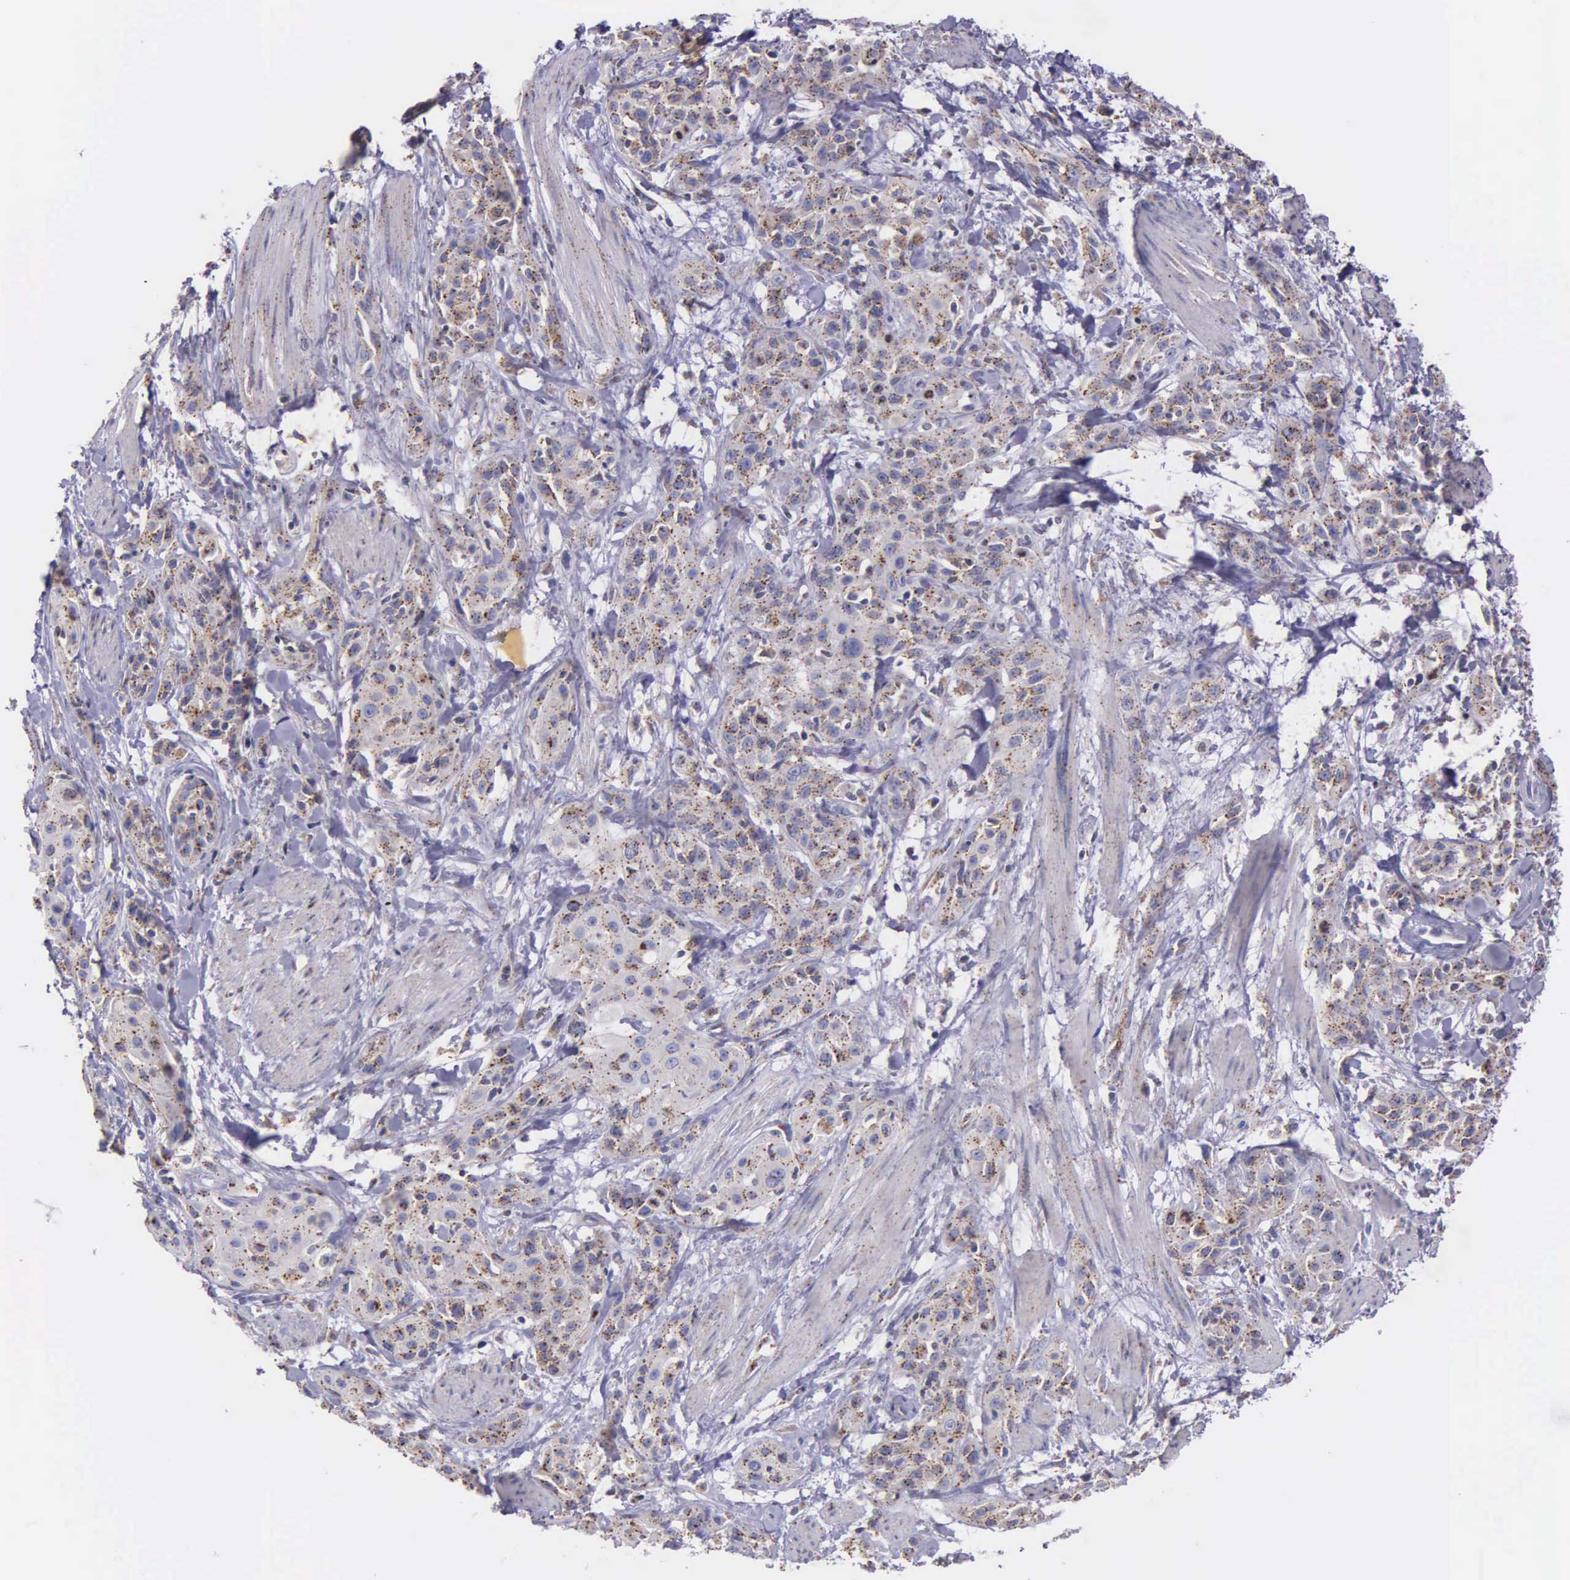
{"staining": {"intensity": "weak", "quantity": "25%-75%", "location": "cytoplasmic/membranous"}, "tissue": "skin cancer", "cell_type": "Tumor cells", "image_type": "cancer", "snomed": [{"axis": "morphology", "description": "Squamous cell carcinoma, NOS"}, {"axis": "topography", "description": "Skin"}, {"axis": "topography", "description": "Anal"}], "caption": "Protein staining of squamous cell carcinoma (skin) tissue exhibits weak cytoplasmic/membranous staining in about 25%-75% of tumor cells.", "gene": "MIA2", "patient": {"sex": "male", "age": 64}}